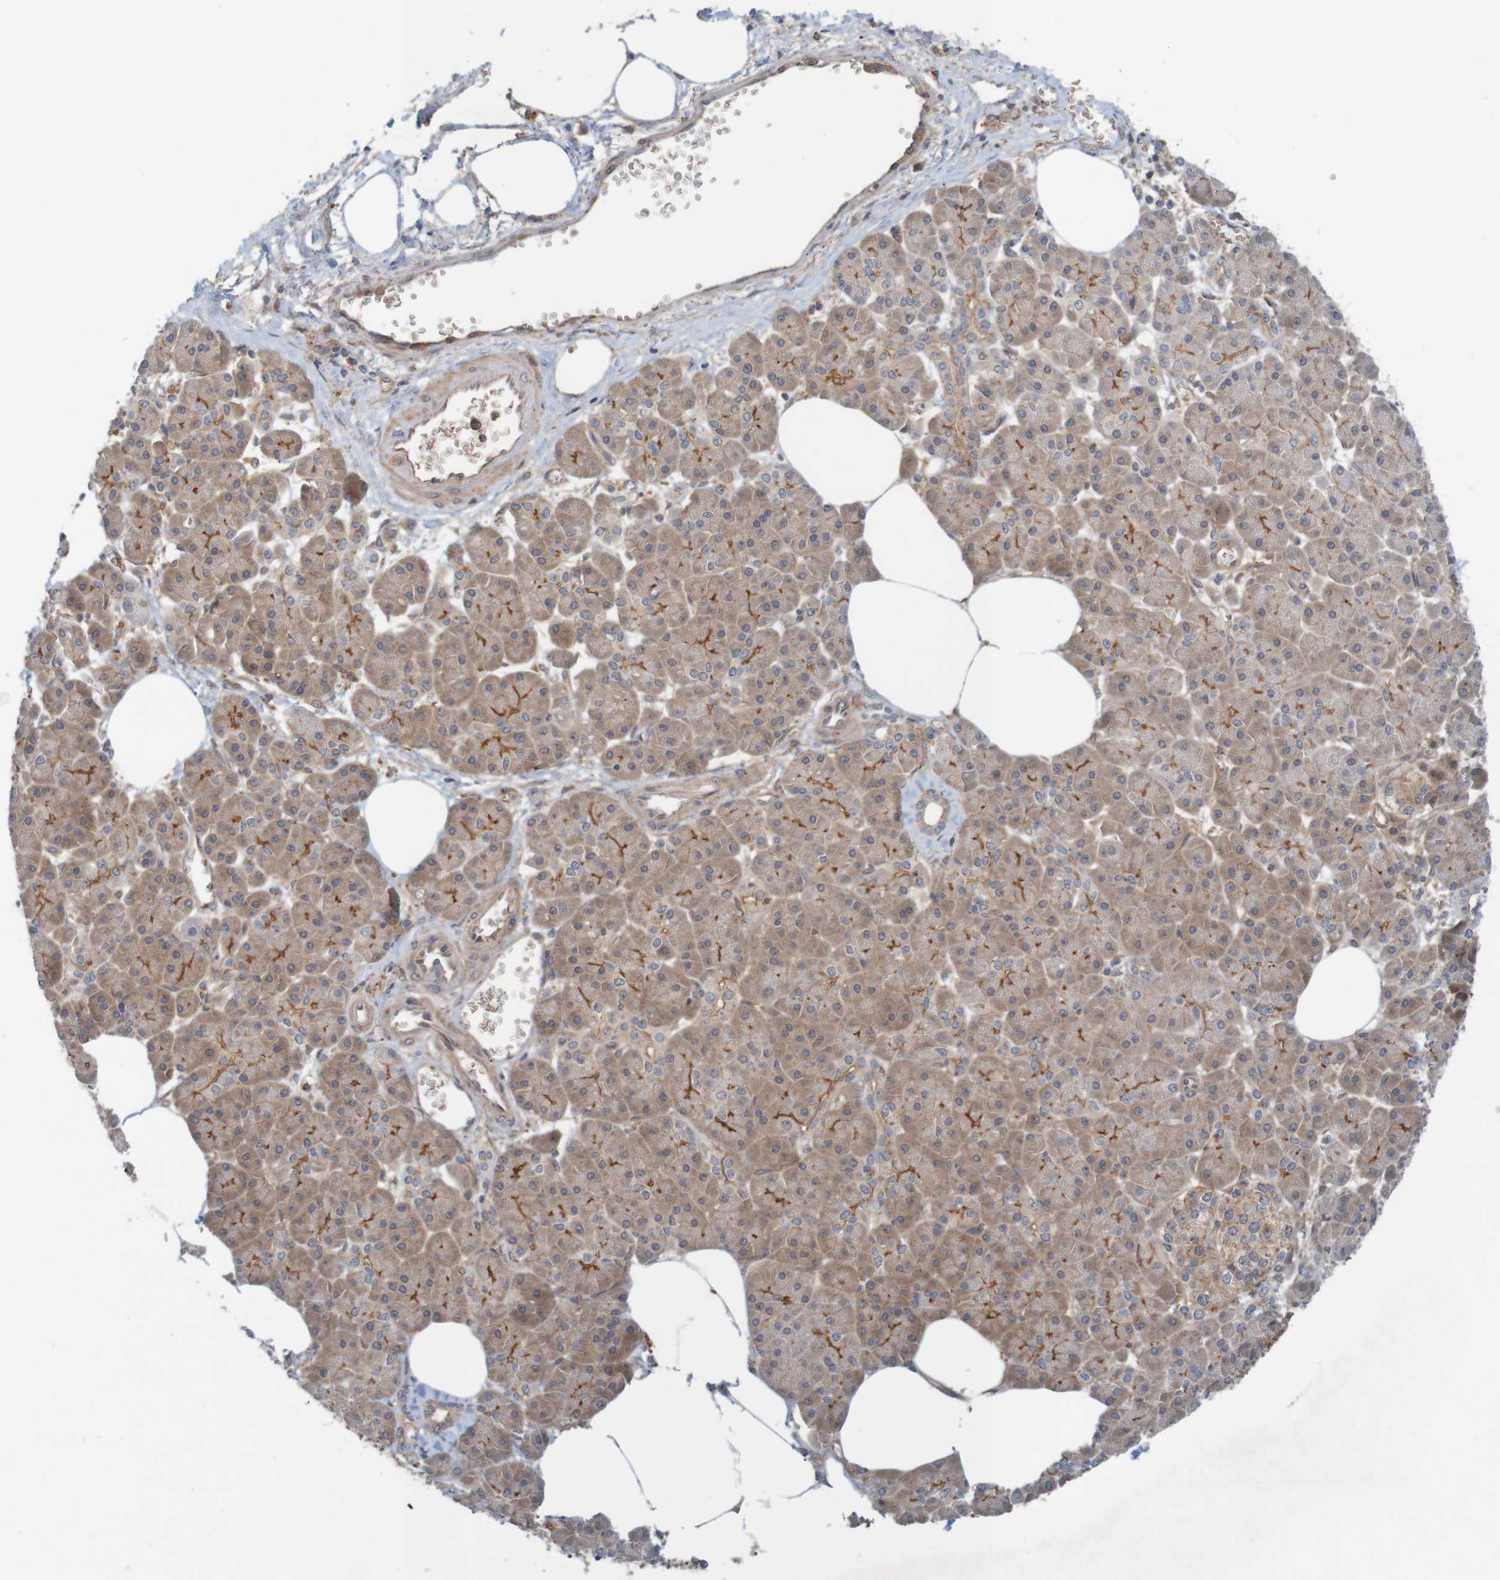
{"staining": {"intensity": "moderate", "quantity": ">75%", "location": "cytoplasmic/membranous"}, "tissue": "pancreatic cancer", "cell_type": "Tumor cells", "image_type": "cancer", "snomed": [{"axis": "morphology", "description": "Adenocarcinoma, NOS"}, {"axis": "topography", "description": "Pancreas"}], "caption": "Immunohistochemistry micrograph of human pancreatic cancer (adenocarcinoma) stained for a protein (brown), which reveals medium levels of moderate cytoplasmic/membranous positivity in about >75% of tumor cells.", "gene": "ARHGEF11", "patient": {"sex": "female", "age": 70}}